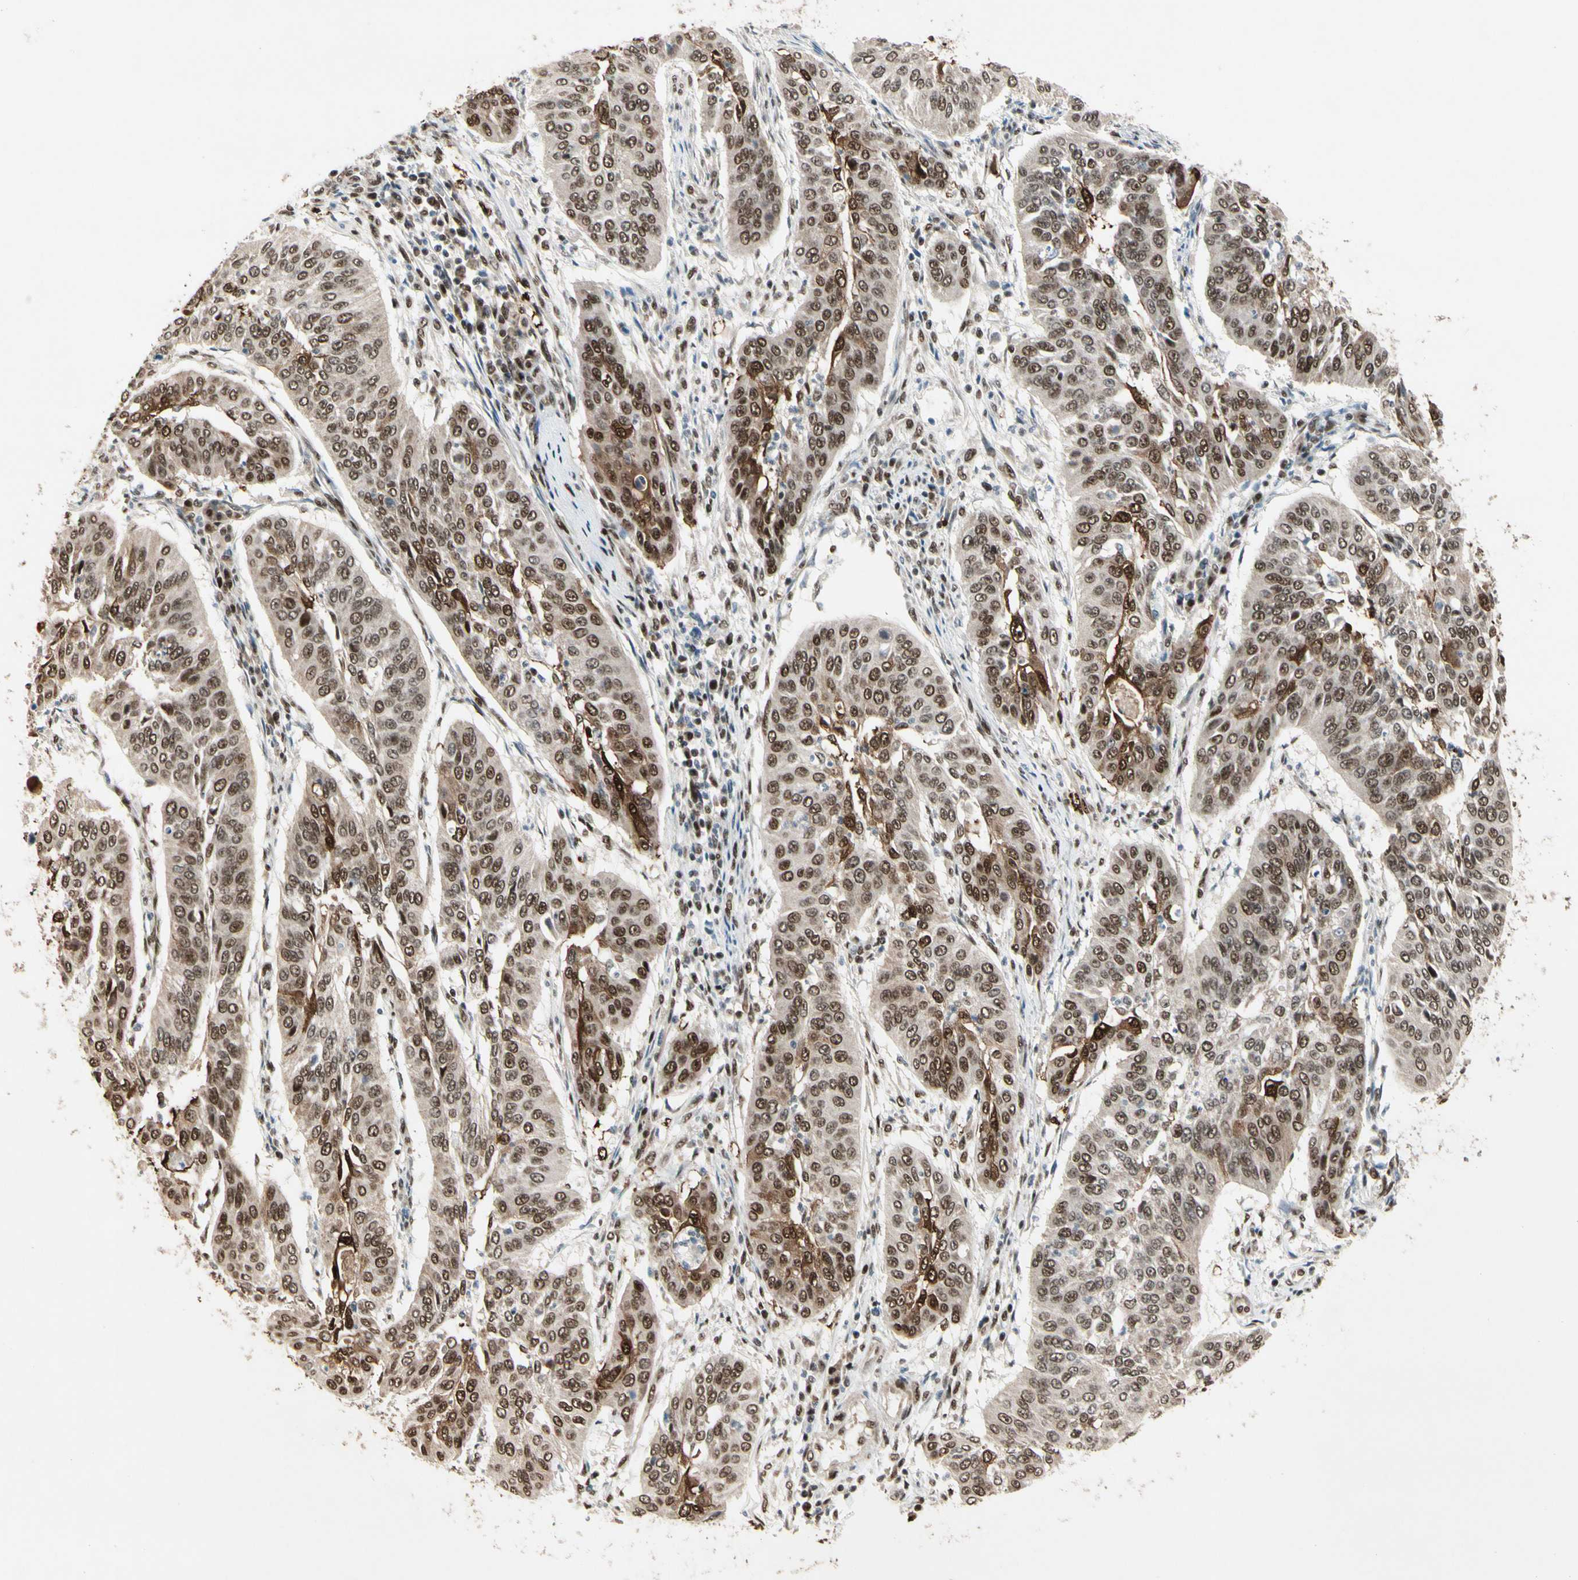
{"staining": {"intensity": "moderate", "quantity": ">75%", "location": "nuclear"}, "tissue": "cervical cancer", "cell_type": "Tumor cells", "image_type": "cancer", "snomed": [{"axis": "morphology", "description": "Normal tissue, NOS"}, {"axis": "morphology", "description": "Squamous cell carcinoma, NOS"}, {"axis": "topography", "description": "Cervix"}], "caption": "About >75% of tumor cells in cervical cancer (squamous cell carcinoma) display moderate nuclear protein positivity as visualized by brown immunohistochemical staining.", "gene": "CHAMP1", "patient": {"sex": "female", "age": 39}}